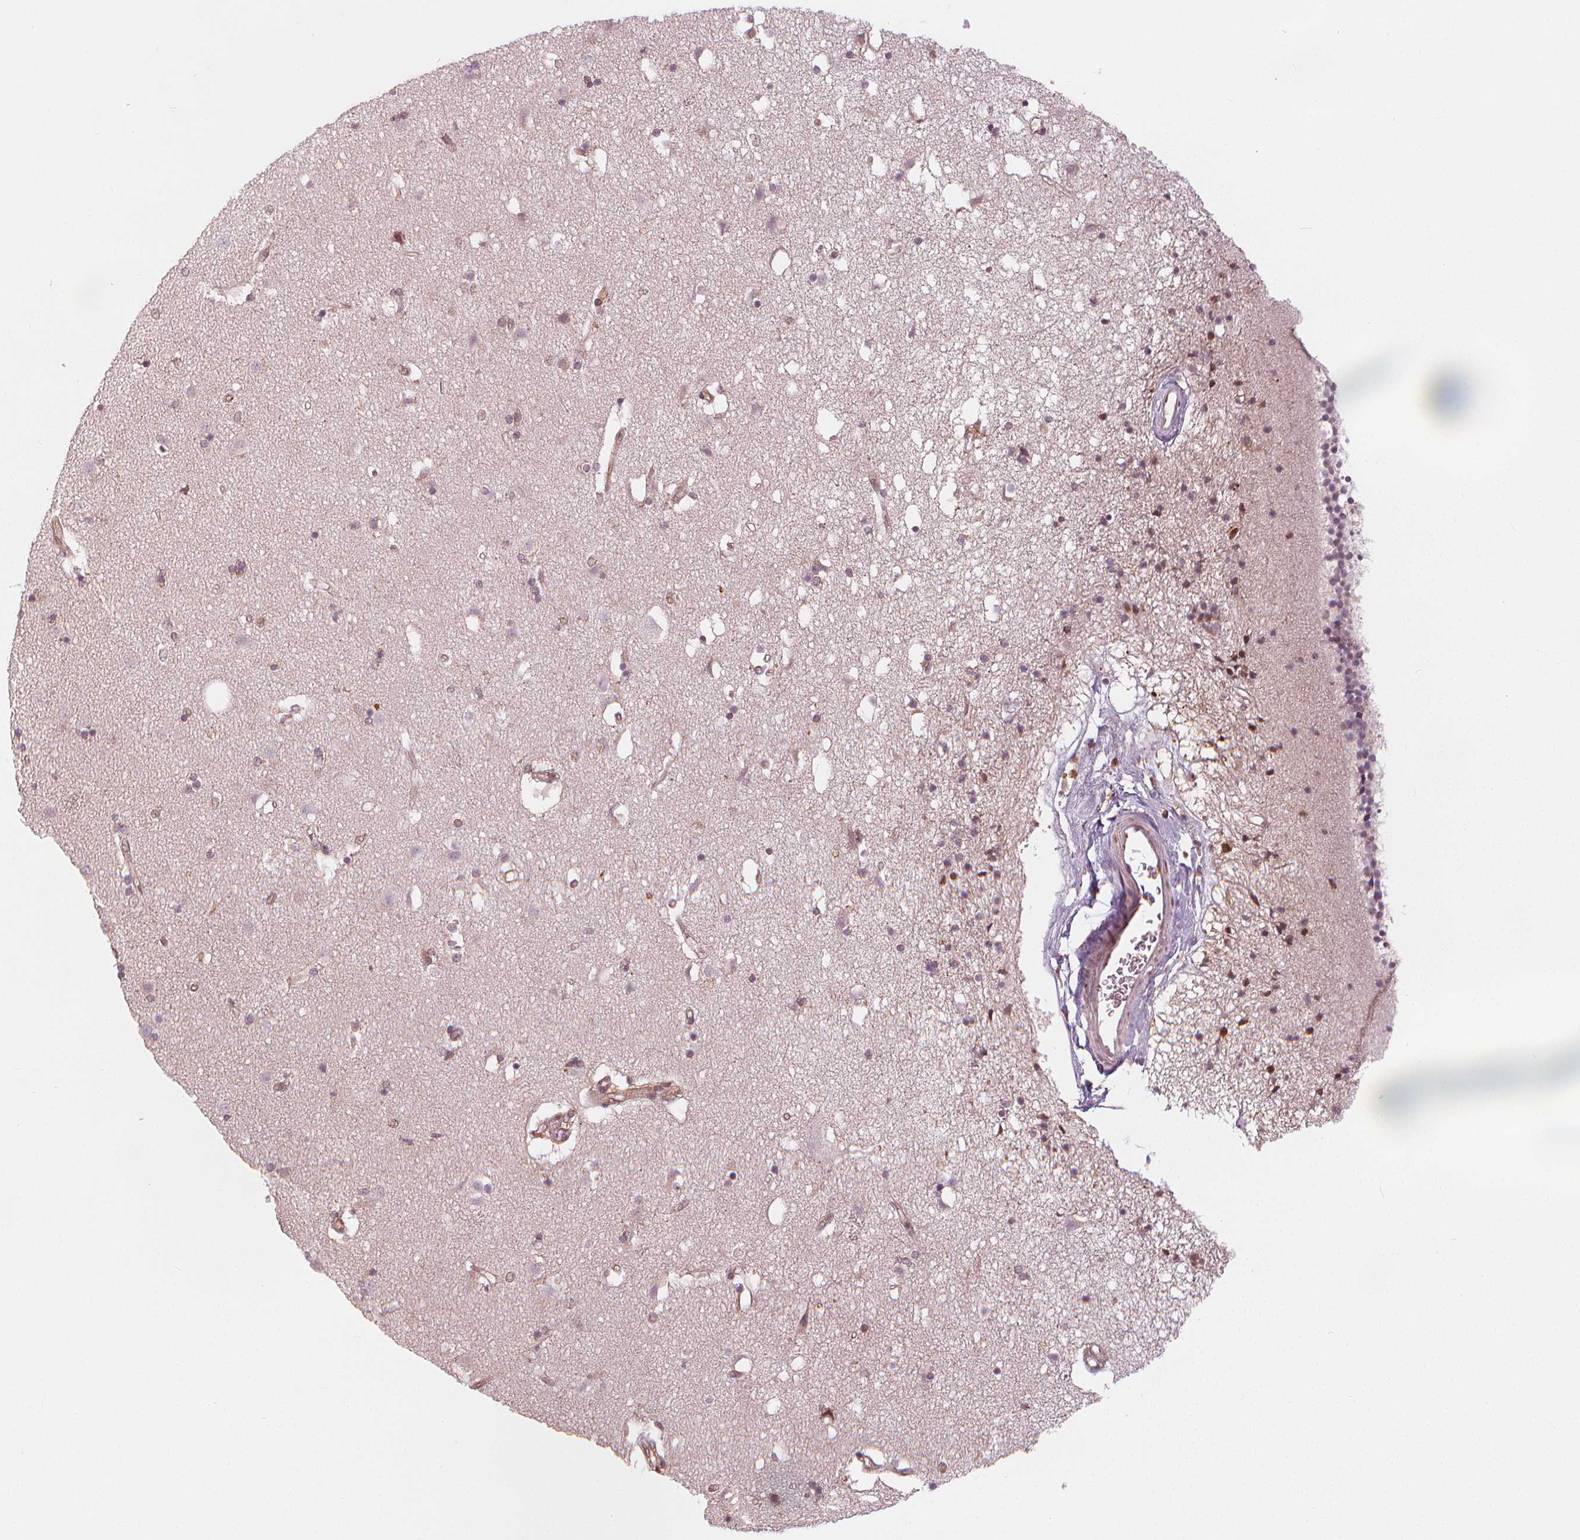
{"staining": {"intensity": "weak", "quantity": "<25%", "location": "nuclear"}, "tissue": "caudate", "cell_type": "Glial cells", "image_type": "normal", "snomed": [{"axis": "morphology", "description": "Normal tissue, NOS"}, {"axis": "topography", "description": "Lateral ventricle wall"}], "caption": "Immunohistochemistry micrograph of normal caudate stained for a protein (brown), which reveals no staining in glial cells. (Stains: DAB immunohistochemistry with hematoxylin counter stain, Microscopy: brightfield microscopy at high magnification).", "gene": "SQSTM1", "patient": {"sex": "female", "age": 71}}